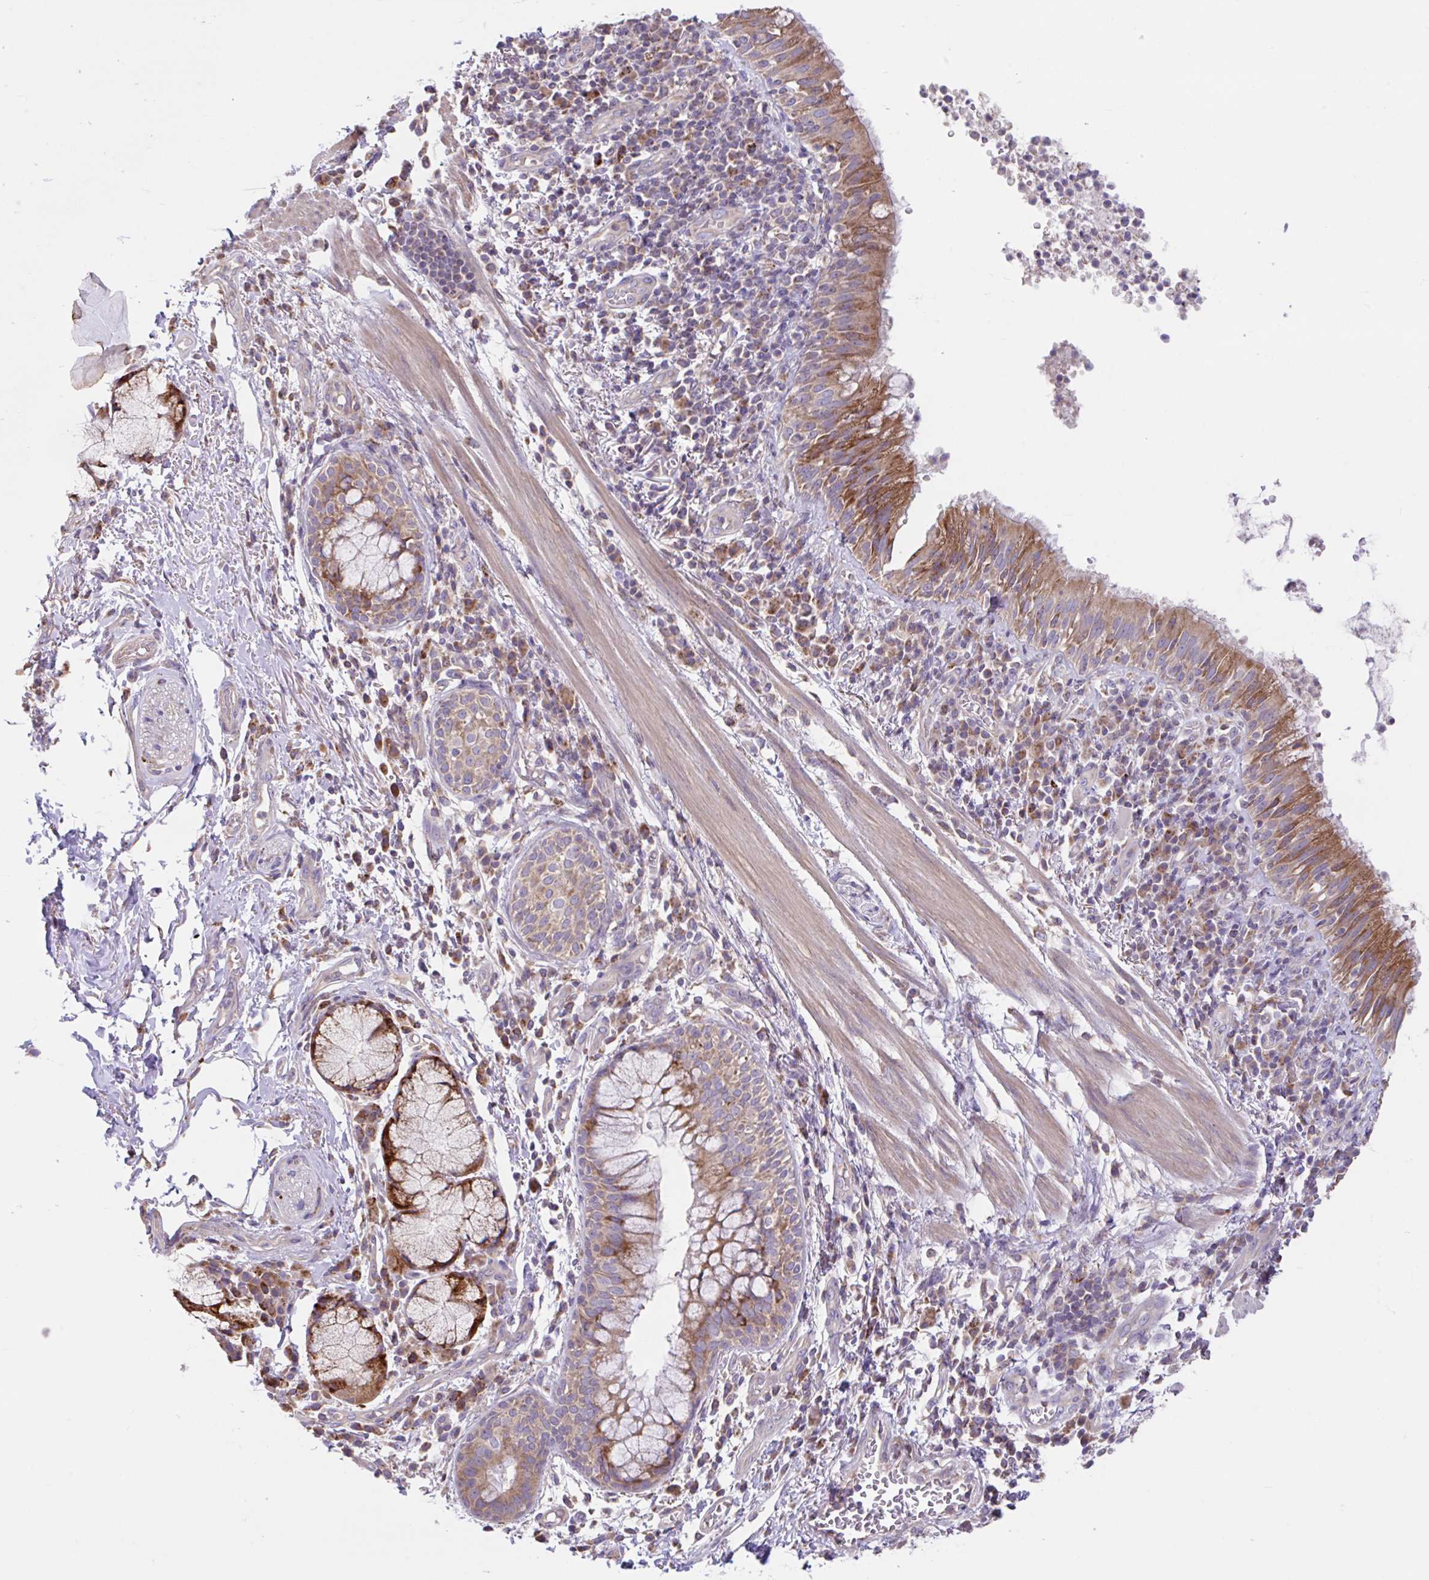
{"staining": {"intensity": "moderate", "quantity": ">75%", "location": "cytoplasmic/membranous"}, "tissue": "bronchus", "cell_type": "Respiratory epithelial cells", "image_type": "normal", "snomed": [{"axis": "morphology", "description": "Normal tissue, NOS"}, {"axis": "topography", "description": "Cartilage tissue"}, {"axis": "topography", "description": "Bronchus"}], "caption": "A high-resolution micrograph shows IHC staining of normal bronchus, which reveals moderate cytoplasmic/membranous staining in about >75% of respiratory epithelial cells.", "gene": "RALBP1", "patient": {"sex": "male", "age": 56}}